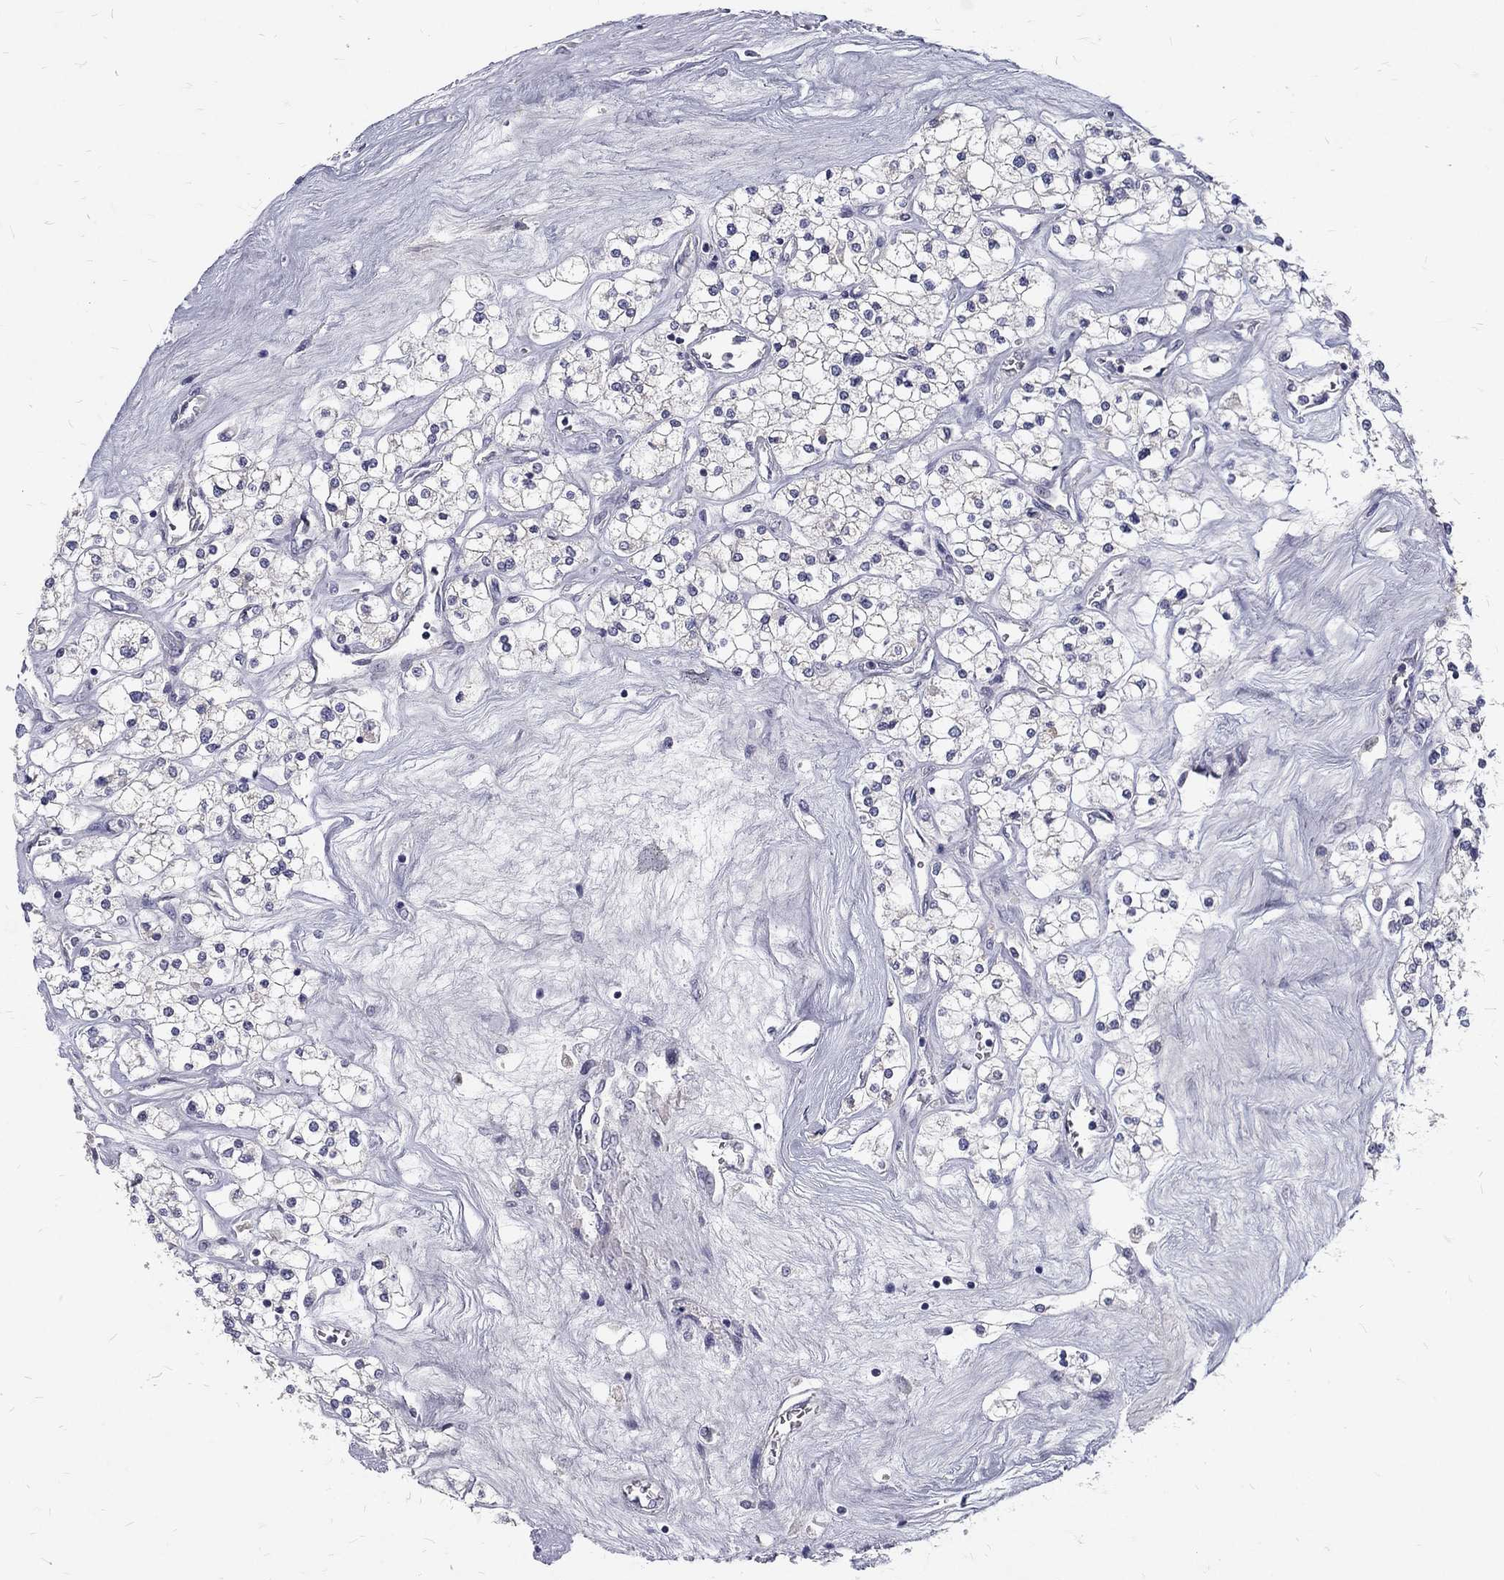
{"staining": {"intensity": "negative", "quantity": "none", "location": "none"}, "tissue": "renal cancer", "cell_type": "Tumor cells", "image_type": "cancer", "snomed": [{"axis": "morphology", "description": "Adenocarcinoma, NOS"}, {"axis": "topography", "description": "Kidney"}], "caption": "Immunohistochemistry (IHC) of human renal cancer shows no positivity in tumor cells.", "gene": "NOS1", "patient": {"sex": "male", "age": 80}}